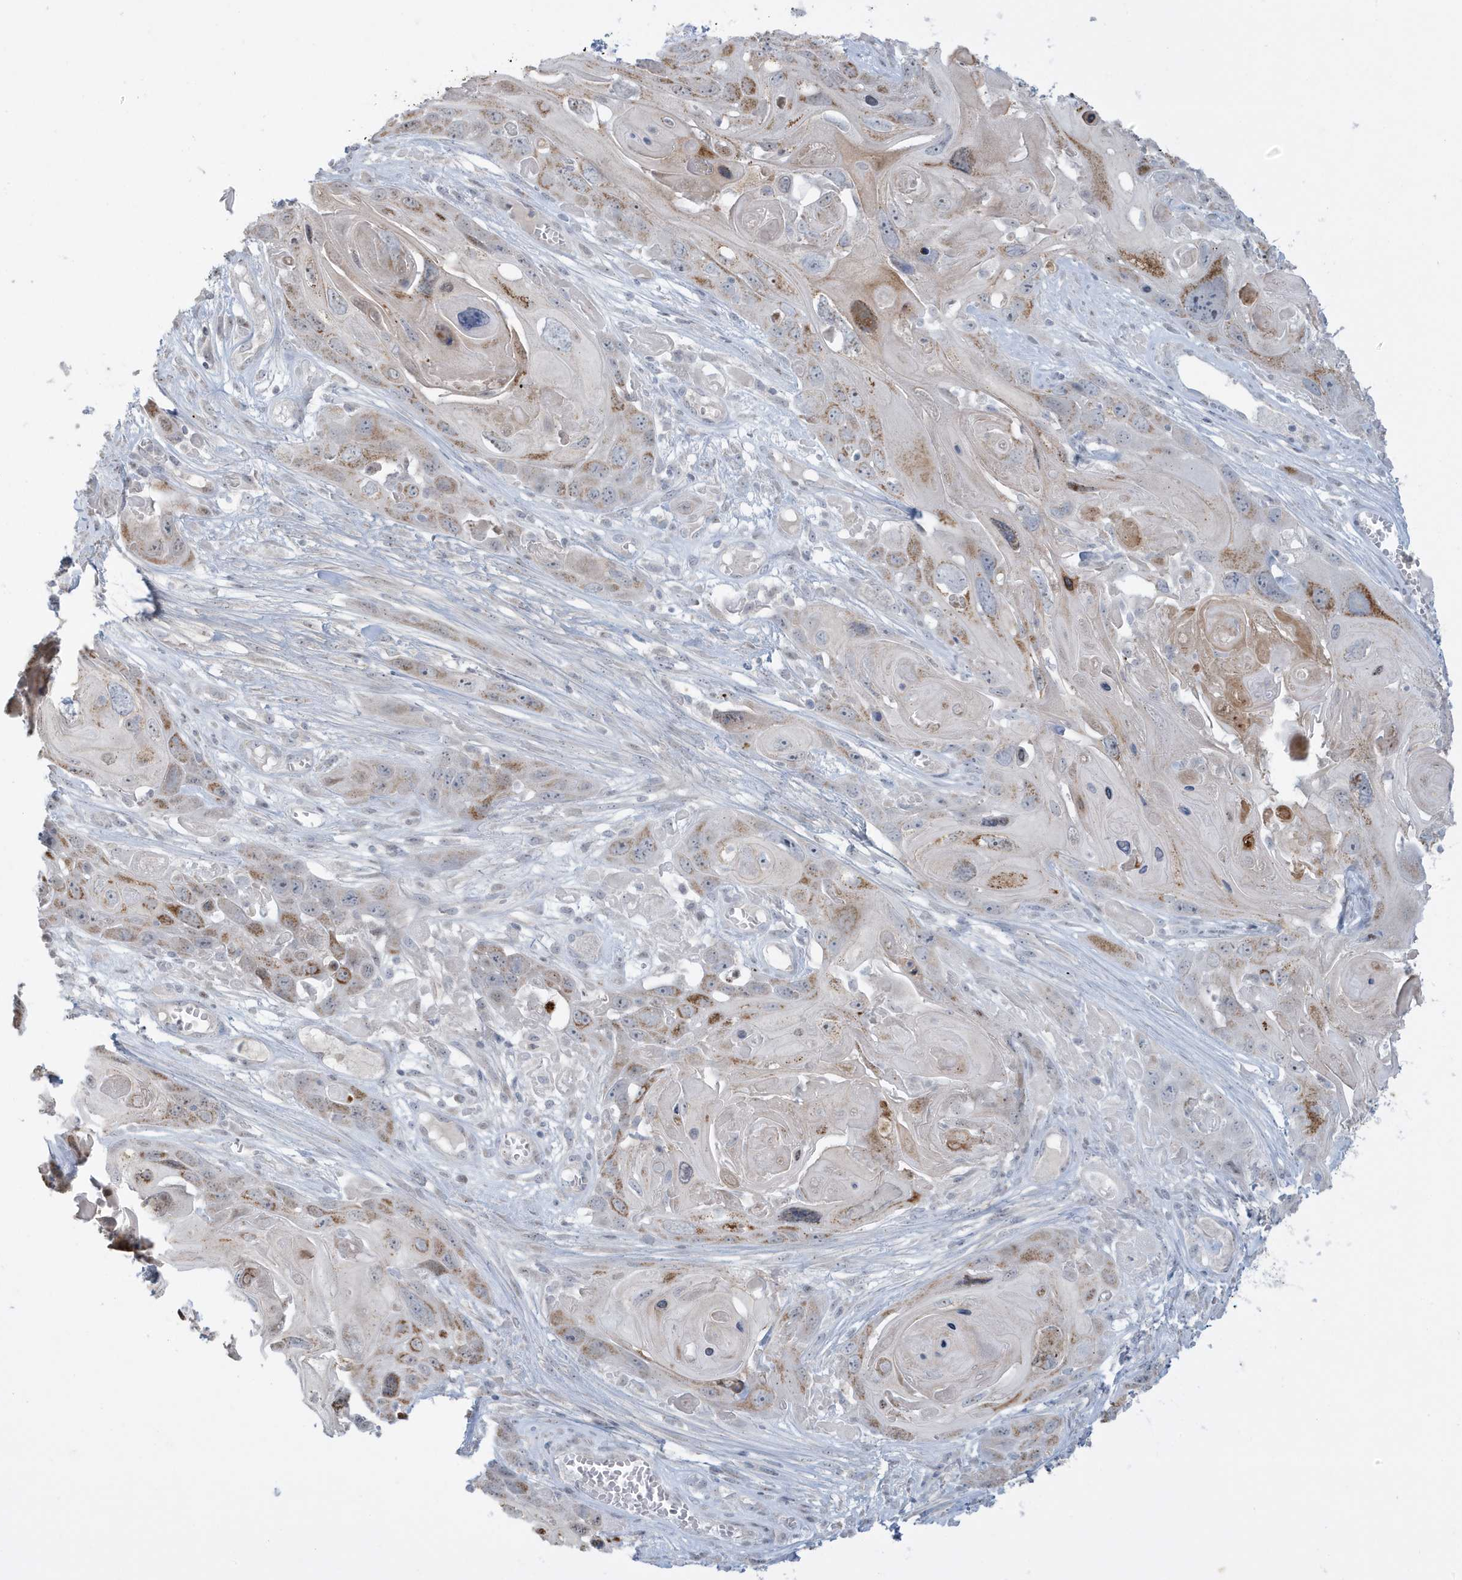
{"staining": {"intensity": "moderate", "quantity": ">75%", "location": "cytoplasmic/membranous"}, "tissue": "skin cancer", "cell_type": "Tumor cells", "image_type": "cancer", "snomed": [{"axis": "morphology", "description": "Squamous cell carcinoma, NOS"}, {"axis": "topography", "description": "Skin"}], "caption": "The micrograph reveals staining of skin cancer, revealing moderate cytoplasmic/membranous protein expression (brown color) within tumor cells.", "gene": "FNDC1", "patient": {"sex": "male", "age": 55}}